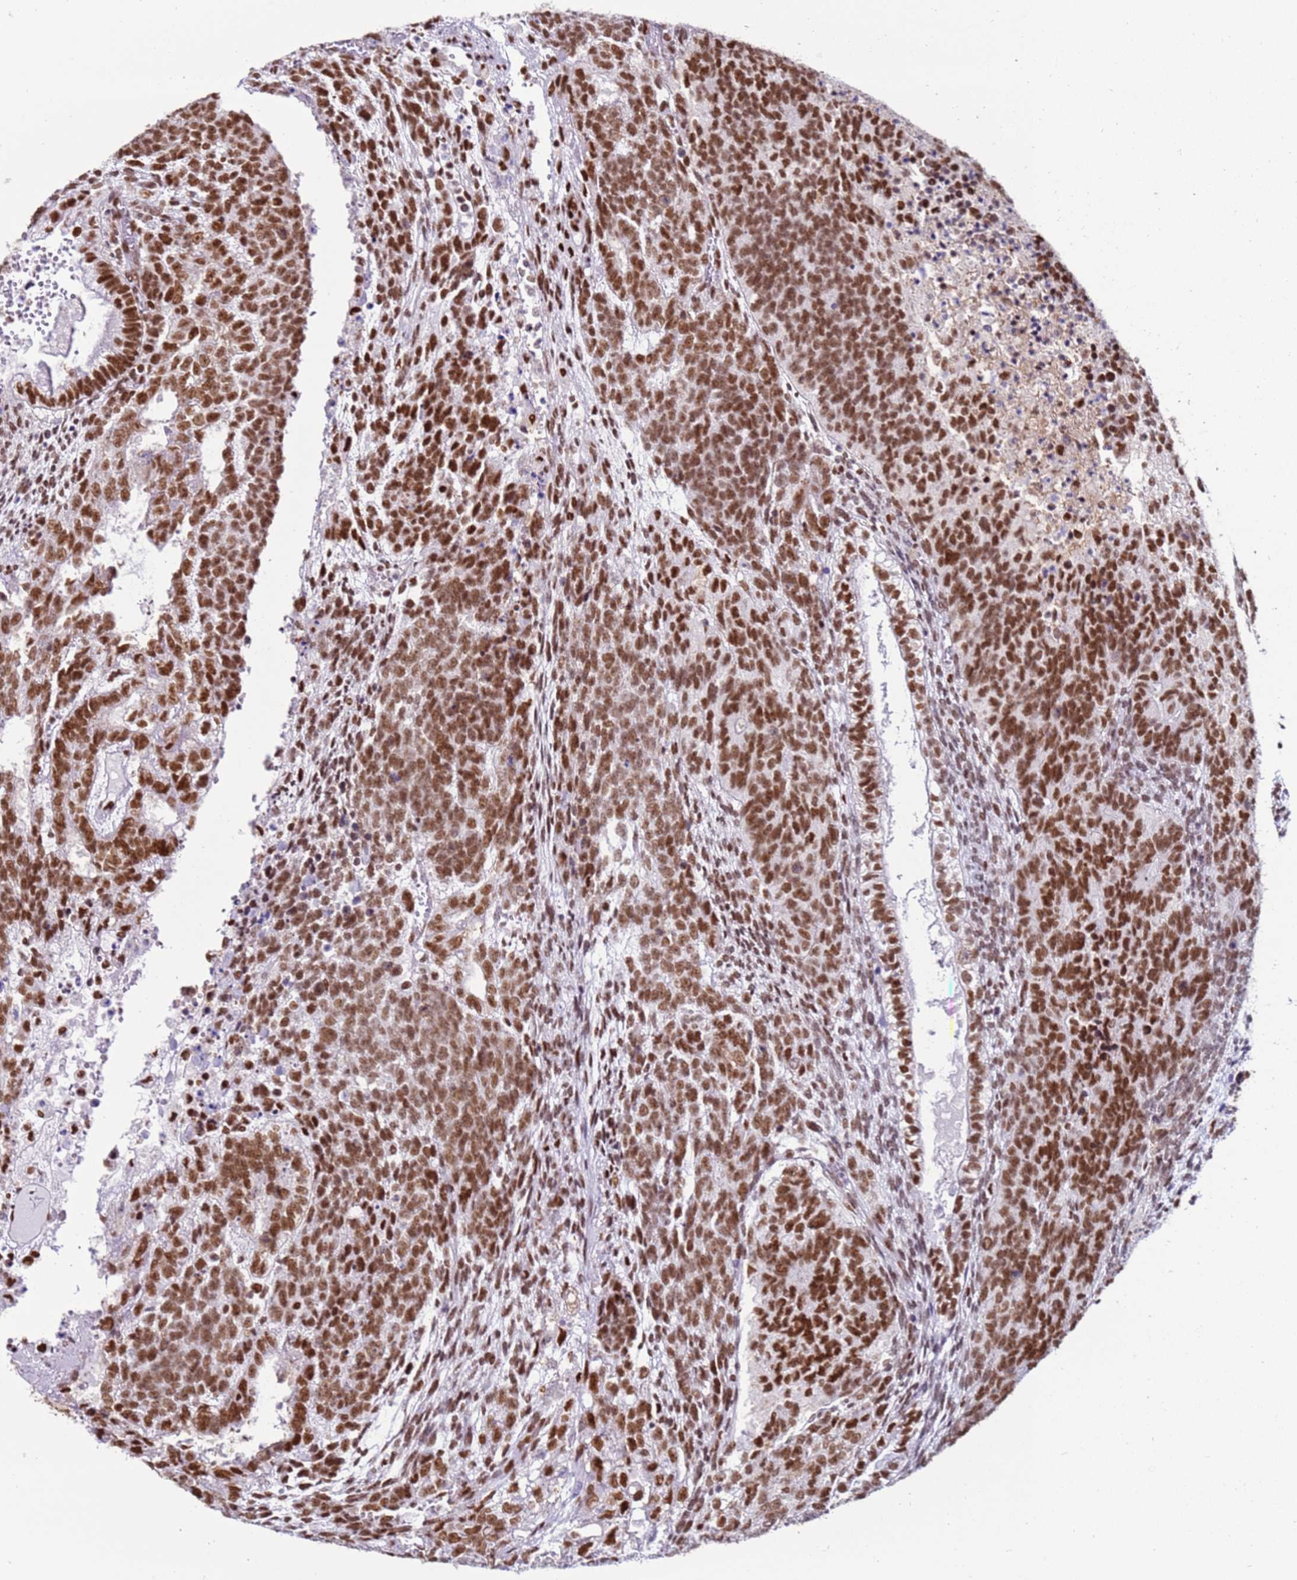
{"staining": {"intensity": "strong", "quantity": ">75%", "location": "nuclear"}, "tissue": "testis cancer", "cell_type": "Tumor cells", "image_type": "cancer", "snomed": [{"axis": "morphology", "description": "Carcinoma, Embryonal, NOS"}, {"axis": "topography", "description": "Testis"}], "caption": "Protein staining displays strong nuclear staining in approximately >75% of tumor cells in testis embryonal carcinoma. The staining was performed using DAB (3,3'-diaminobenzidine), with brown indicating positive protein expression. Nuclei are stained blue with hematoxylin.", "gene": "KPNA4", "patient": {"sex": "male", "age": 23}}